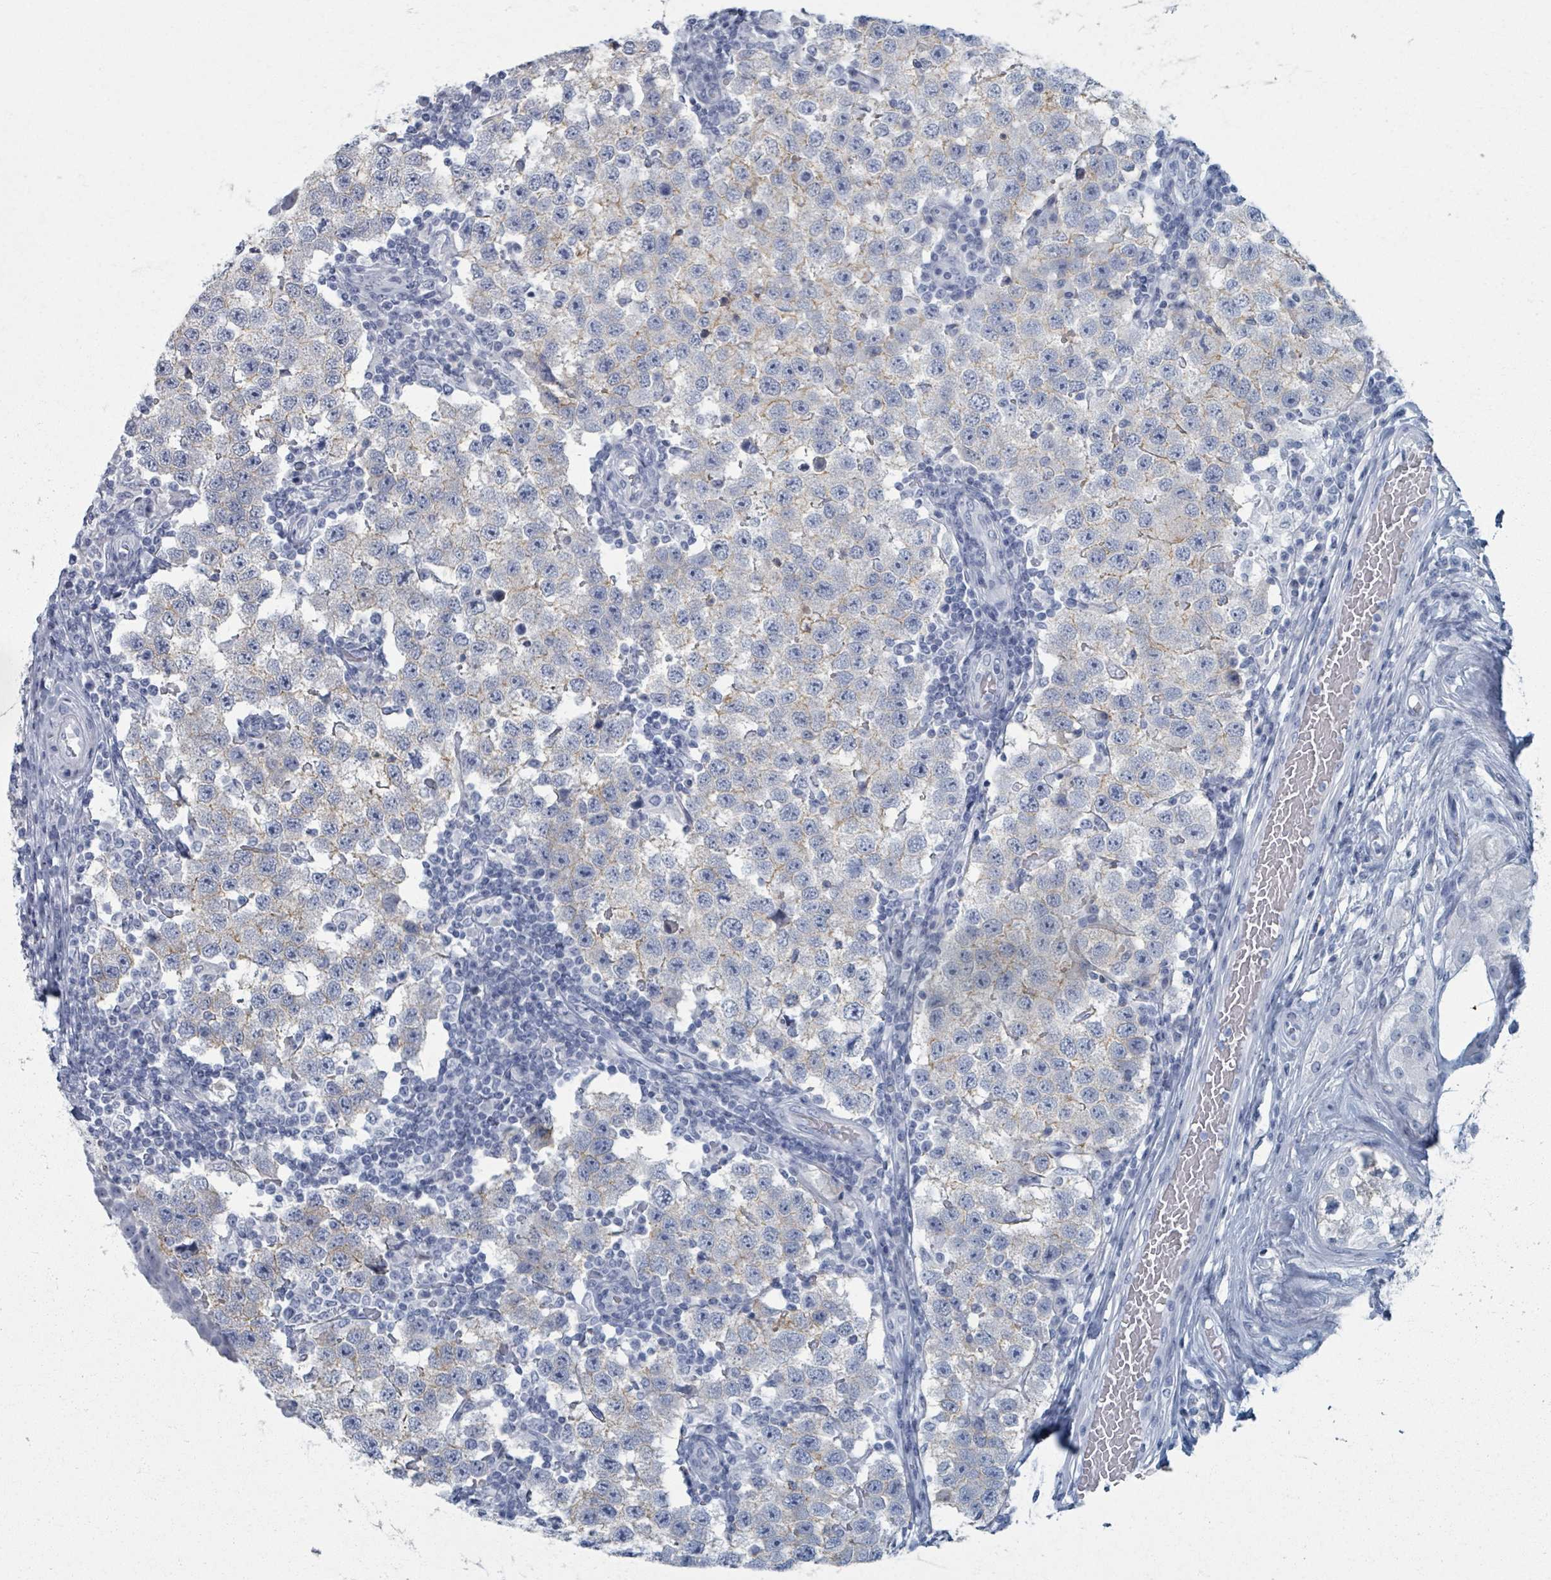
{"staining": {"intensity": "negative", "quantity": "none", "location": "none"}, "tissue": "testis cancer", "cell_type": "Tumor cells", "image_type": "cancer", "snomed": [{"axis": "morphology", "description": "Seminoma, NOS"}, {"axis": "topography", "description": "Testis"}], "caption": "Testis cancer was stained to show a protein in brown. There is no significant positivity in tumor cells. (DAB immunohistochemistry (IHC), high magnification).", "gene": "TAS2R1", "patient": {"sex": "male", "age": 34}}